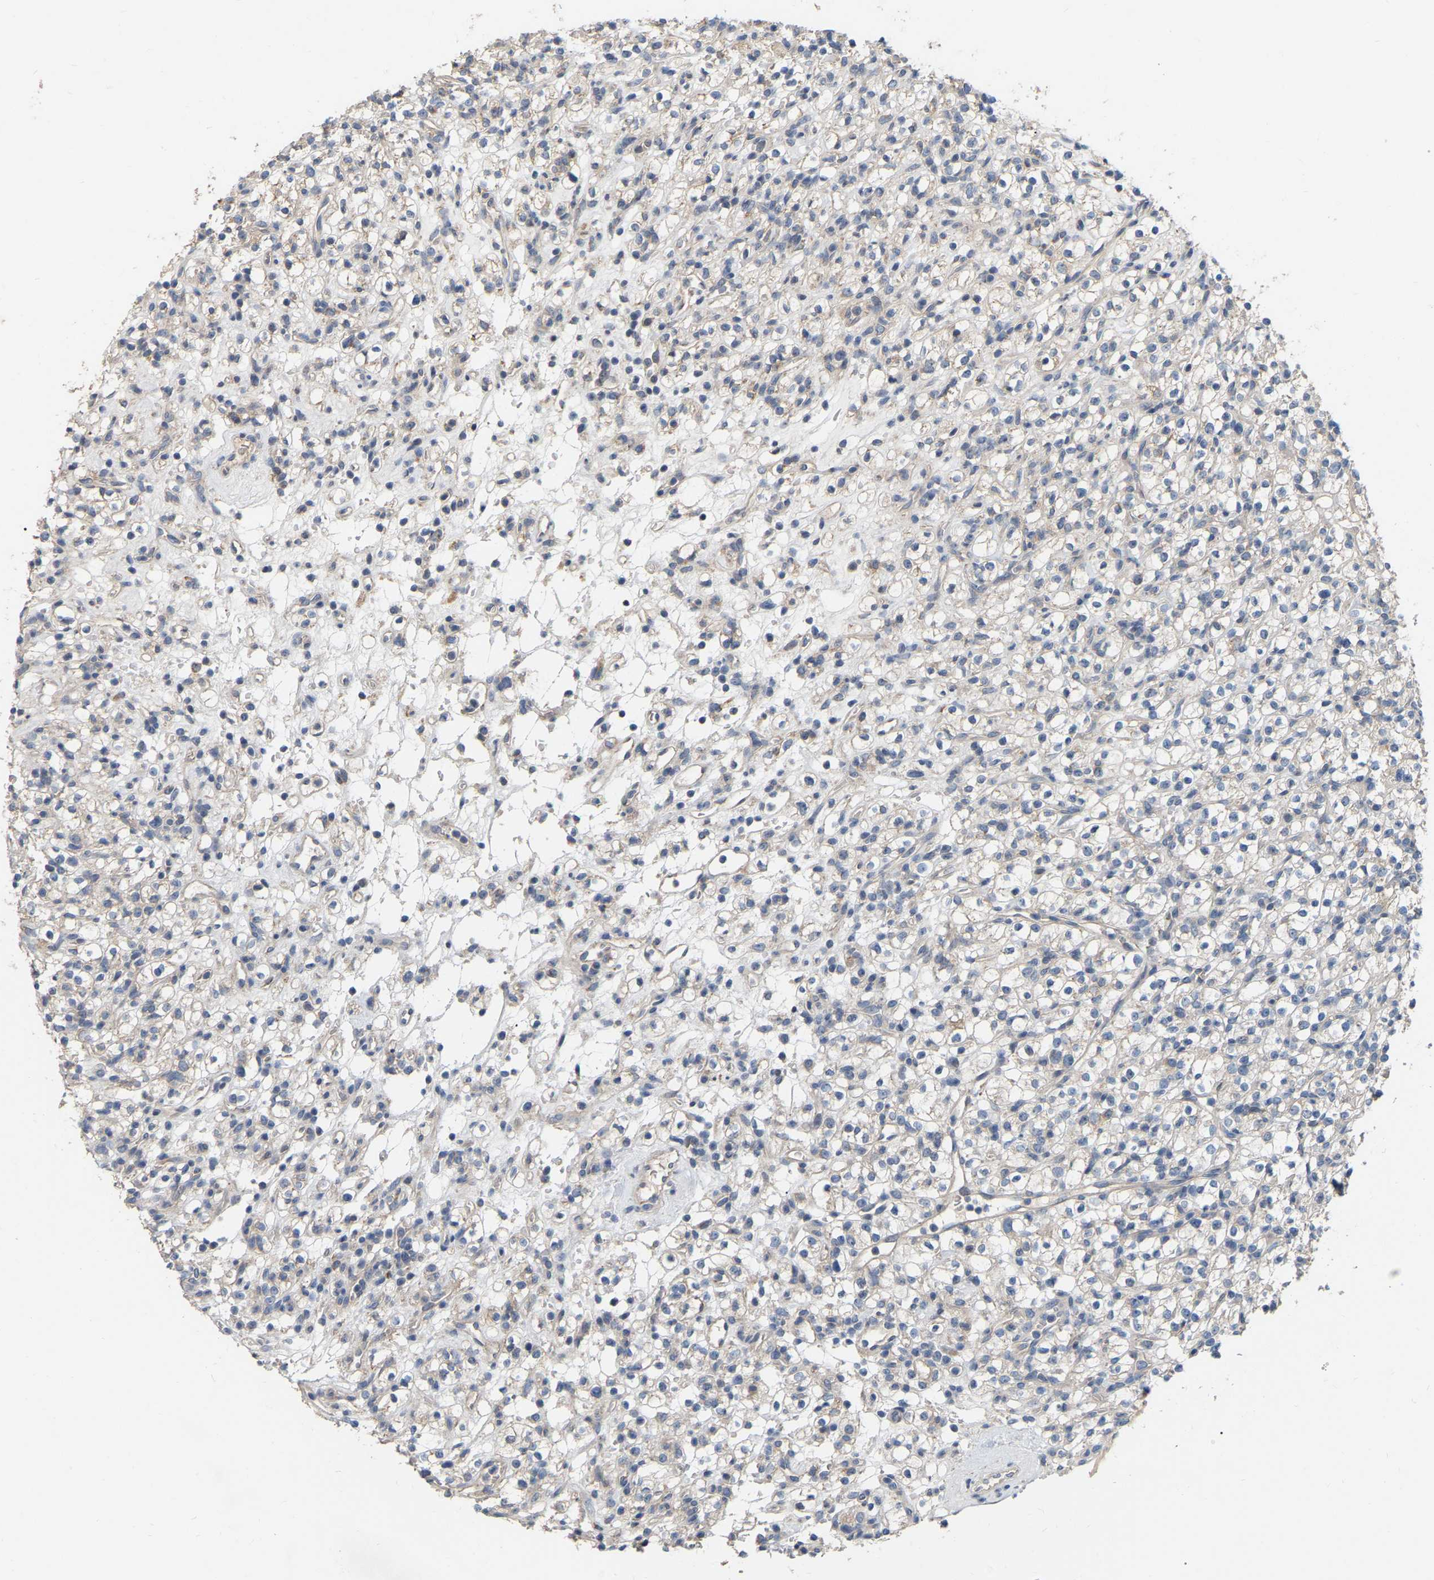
{"staining": {"intensity": "weak", "quantity": "<25%", "location": "cytoplasmic/membranous"}, "tissue": "renal cancer", "cell_type": "Tumor cells", "image_type": "cancer", "snomed": [{"axis": "morphology", "description": "Normal tissue, NOS"}, {"axis": "morphology", "description": "Adenocarcinoma, NOS"}, {"axis": "topography", "description": "Kidney"}], "caption": "Immunohistochemistry (IHC) image of neoplastic tissue: human renal cancer stained with DAB (3,3'-diaminobenzidine) reveals no significant protein expression in tumor cells.", "gene": "SSH1", "patient": {"sex": "female", "age": 72}}